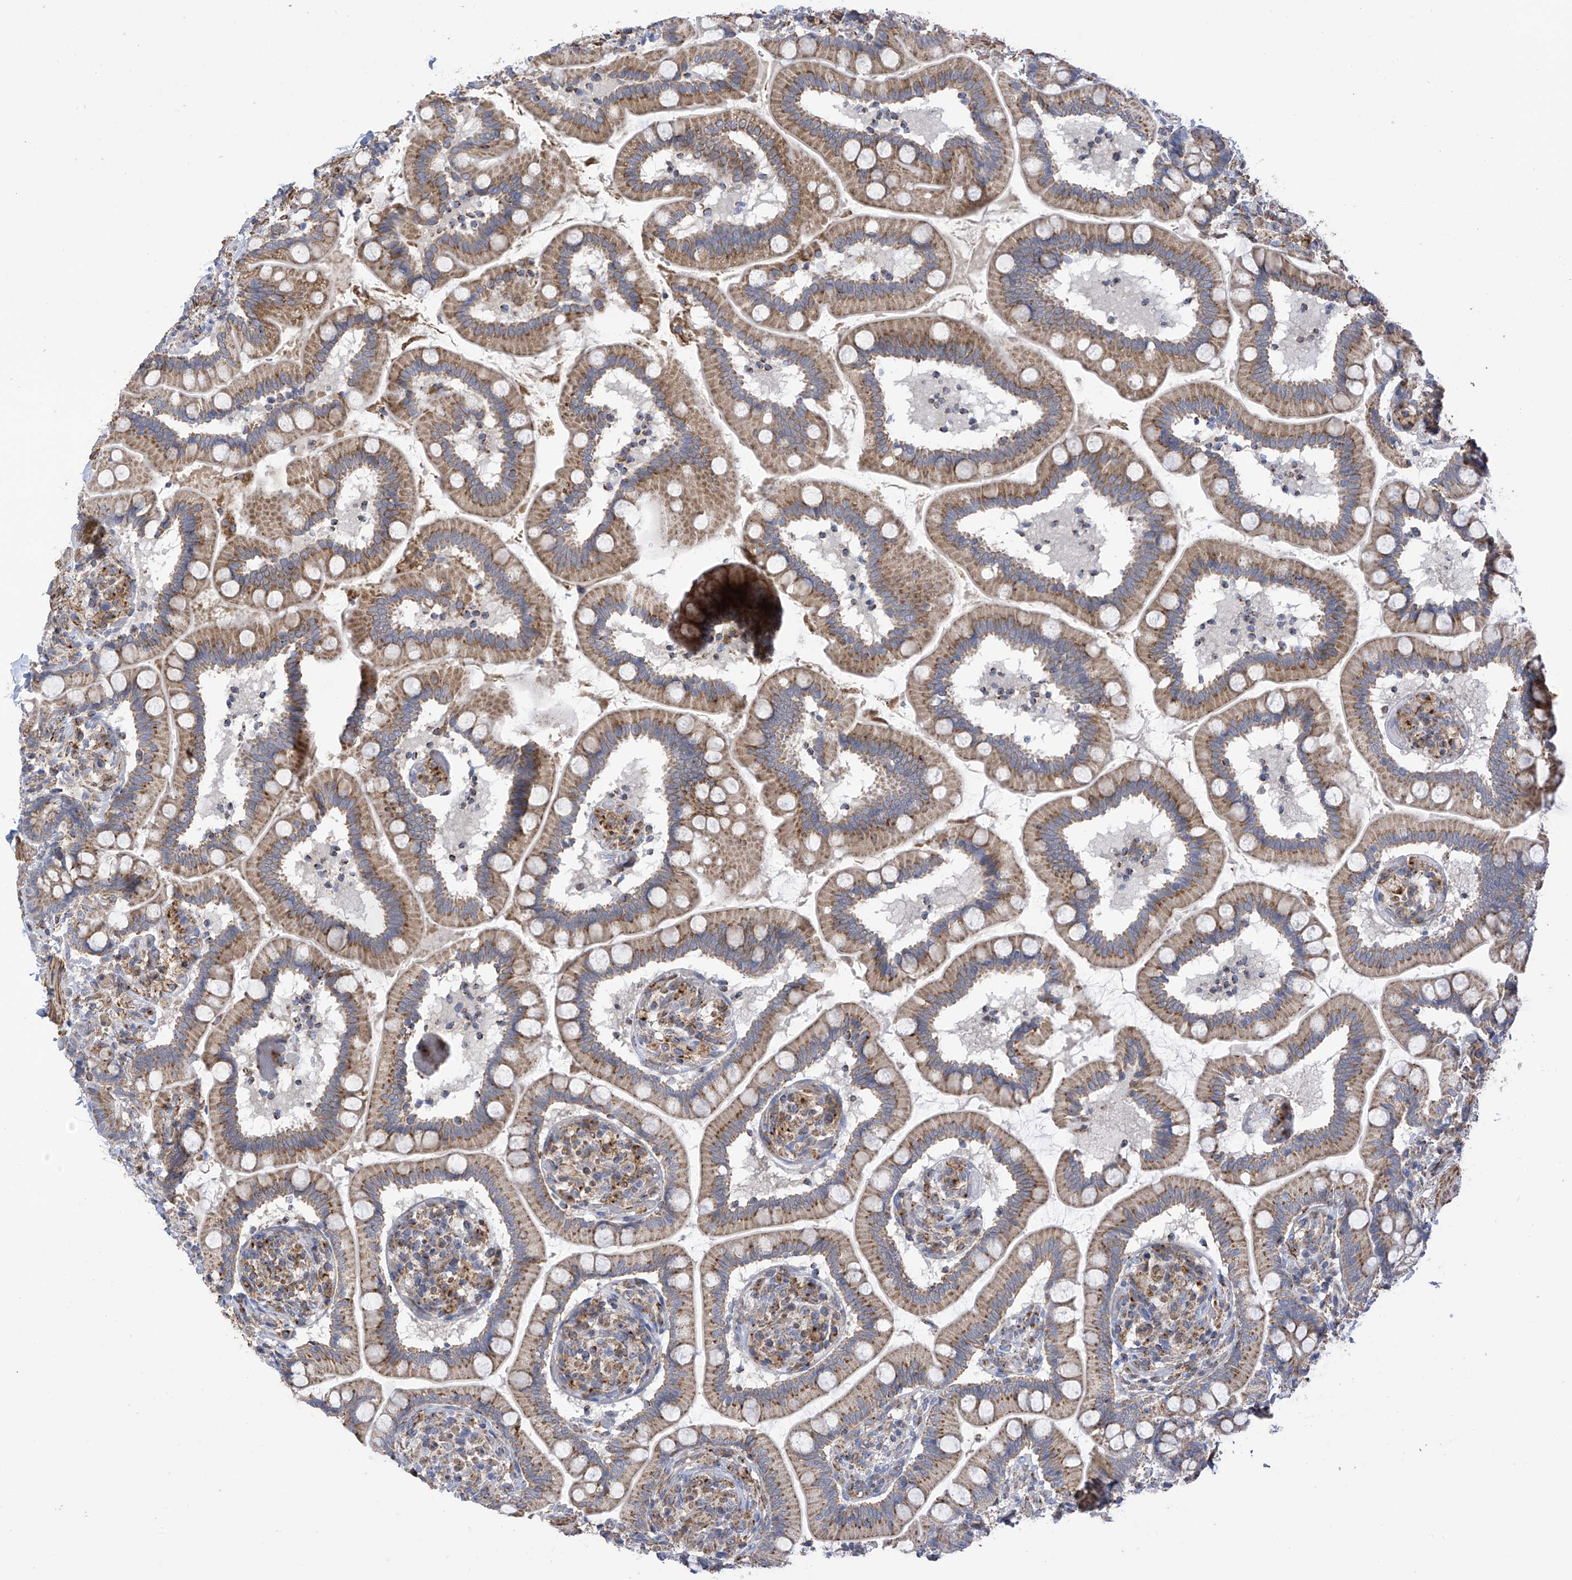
{"staining": {"intensity": "moderate", "quantity": "25%-75%", "location": "cytoplasmic/membranous"}, "tissue": "small intestine", "cell_type": "Glandular cells", "image_type": "normal", "snomed": [{"axis": "morphology", "description": "Normal tissue, NOS"}, {"axis": "topography", "description": "Small intestine"}], "caption": "Moderate cytoplasmic/membranous positivity is present in approximately 25%-75% of glandular cells in unremarkable small intestine. (DAB = brown stain, brightfield microscopy at high magnification).", "gene": "ITM2B", "patient": {"sex": "female", "age": 64}}